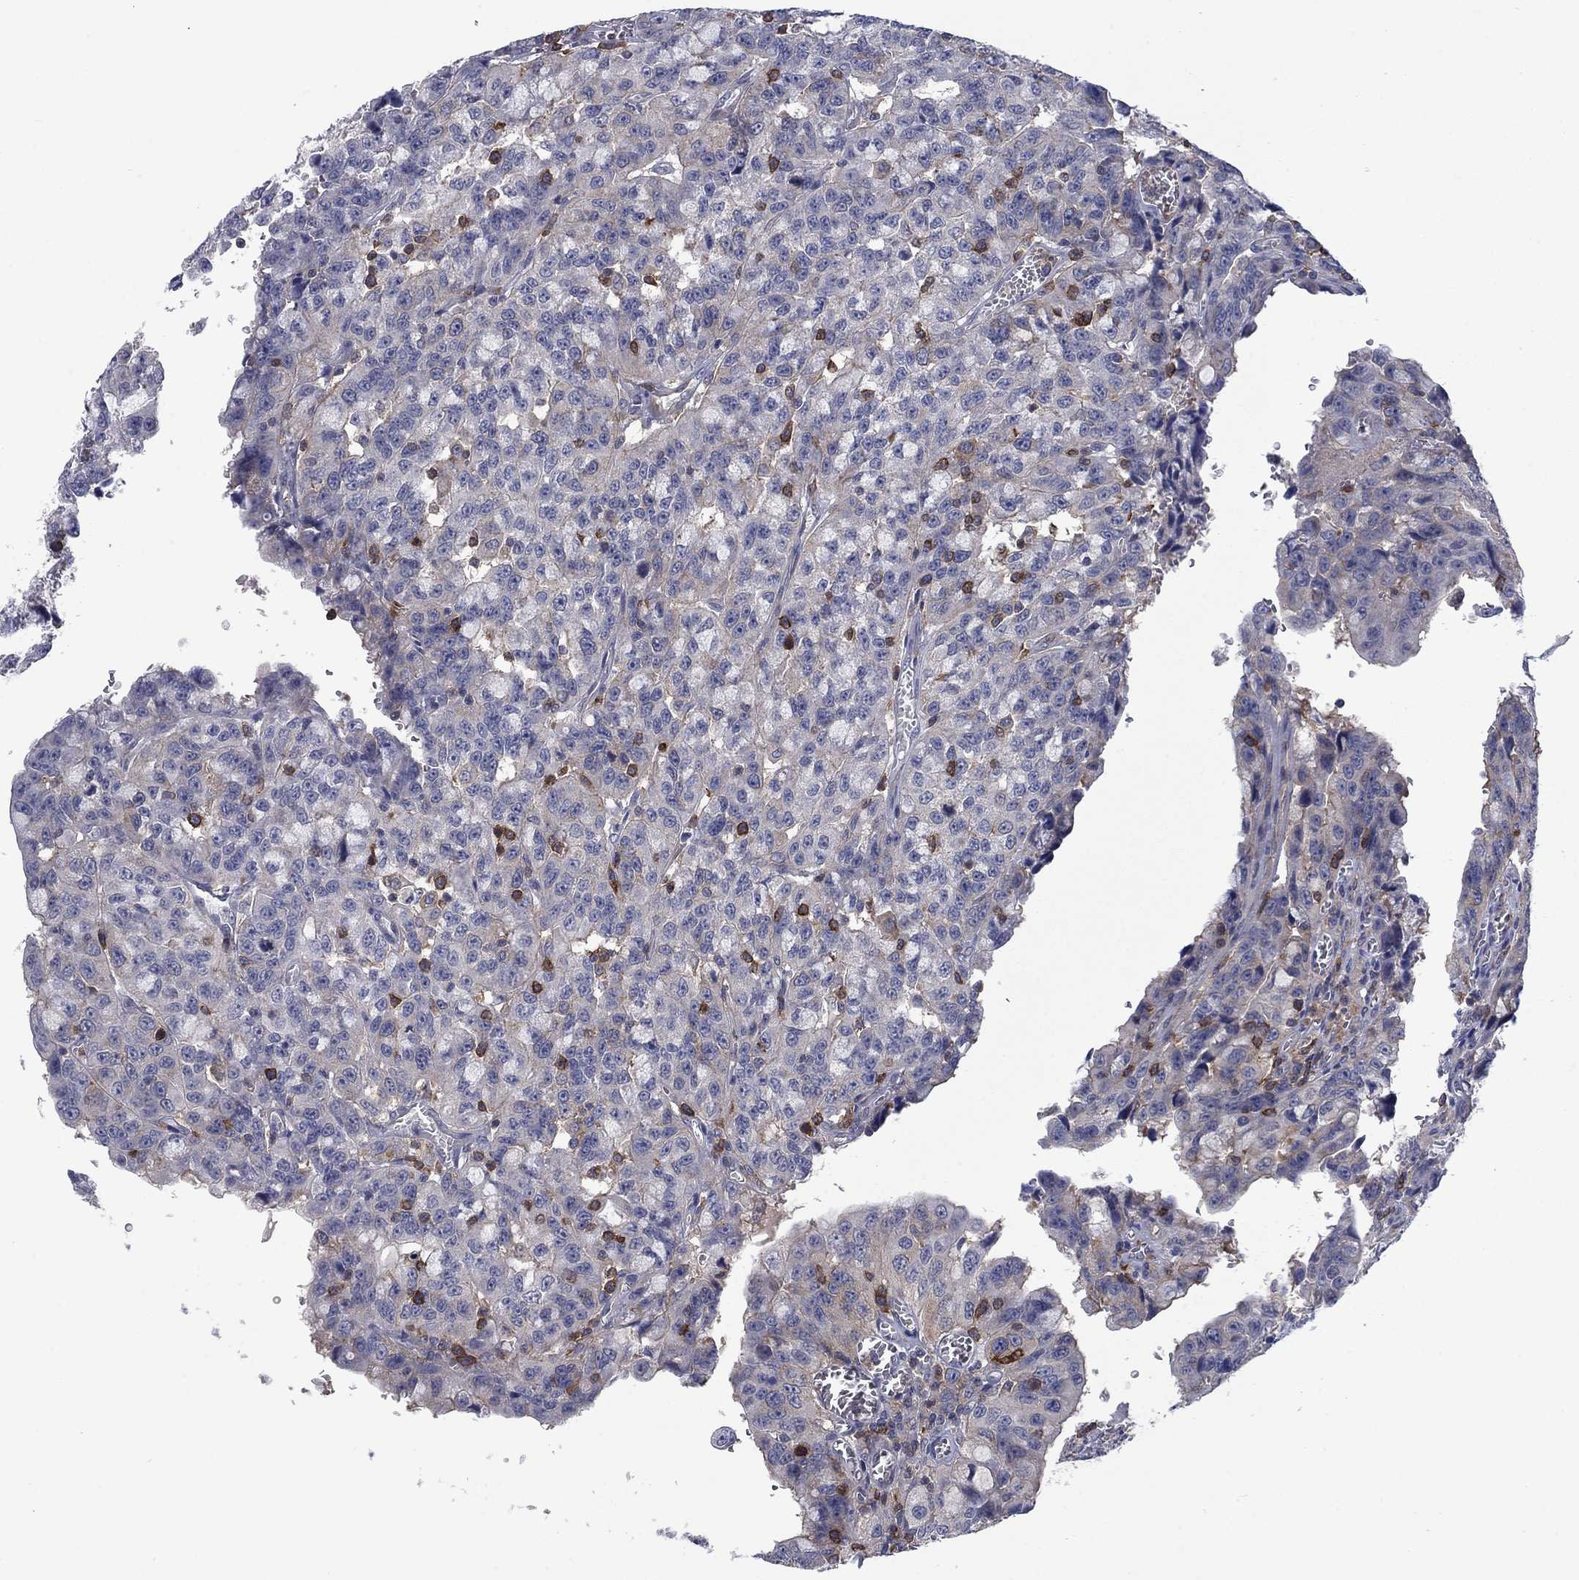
{"staining": {"intensity": "negative", "quantity": "none", "location": "none"}, "tissue": "urothelial cancer", "cell_type": "Tumor cells", "image_type": "cancer", "snomed": [{"axis": "morphology", "description": "Urothelial carcinoma, NOS"}, {"axis": "morphology", "description": "Urothelial carcinoma, High grade"}, {"axis": "topography", "description": "Urinary bladder"}], "caption": "High magnification brightfield microscopy of urothelial carcinoma (high-grade) stained with DAB (brown) and counterstained with hematoxylin (blue): tumor cells show no significant expression.", "gene": "KIF15", "patient": {"sex": "female", "age": 73}}